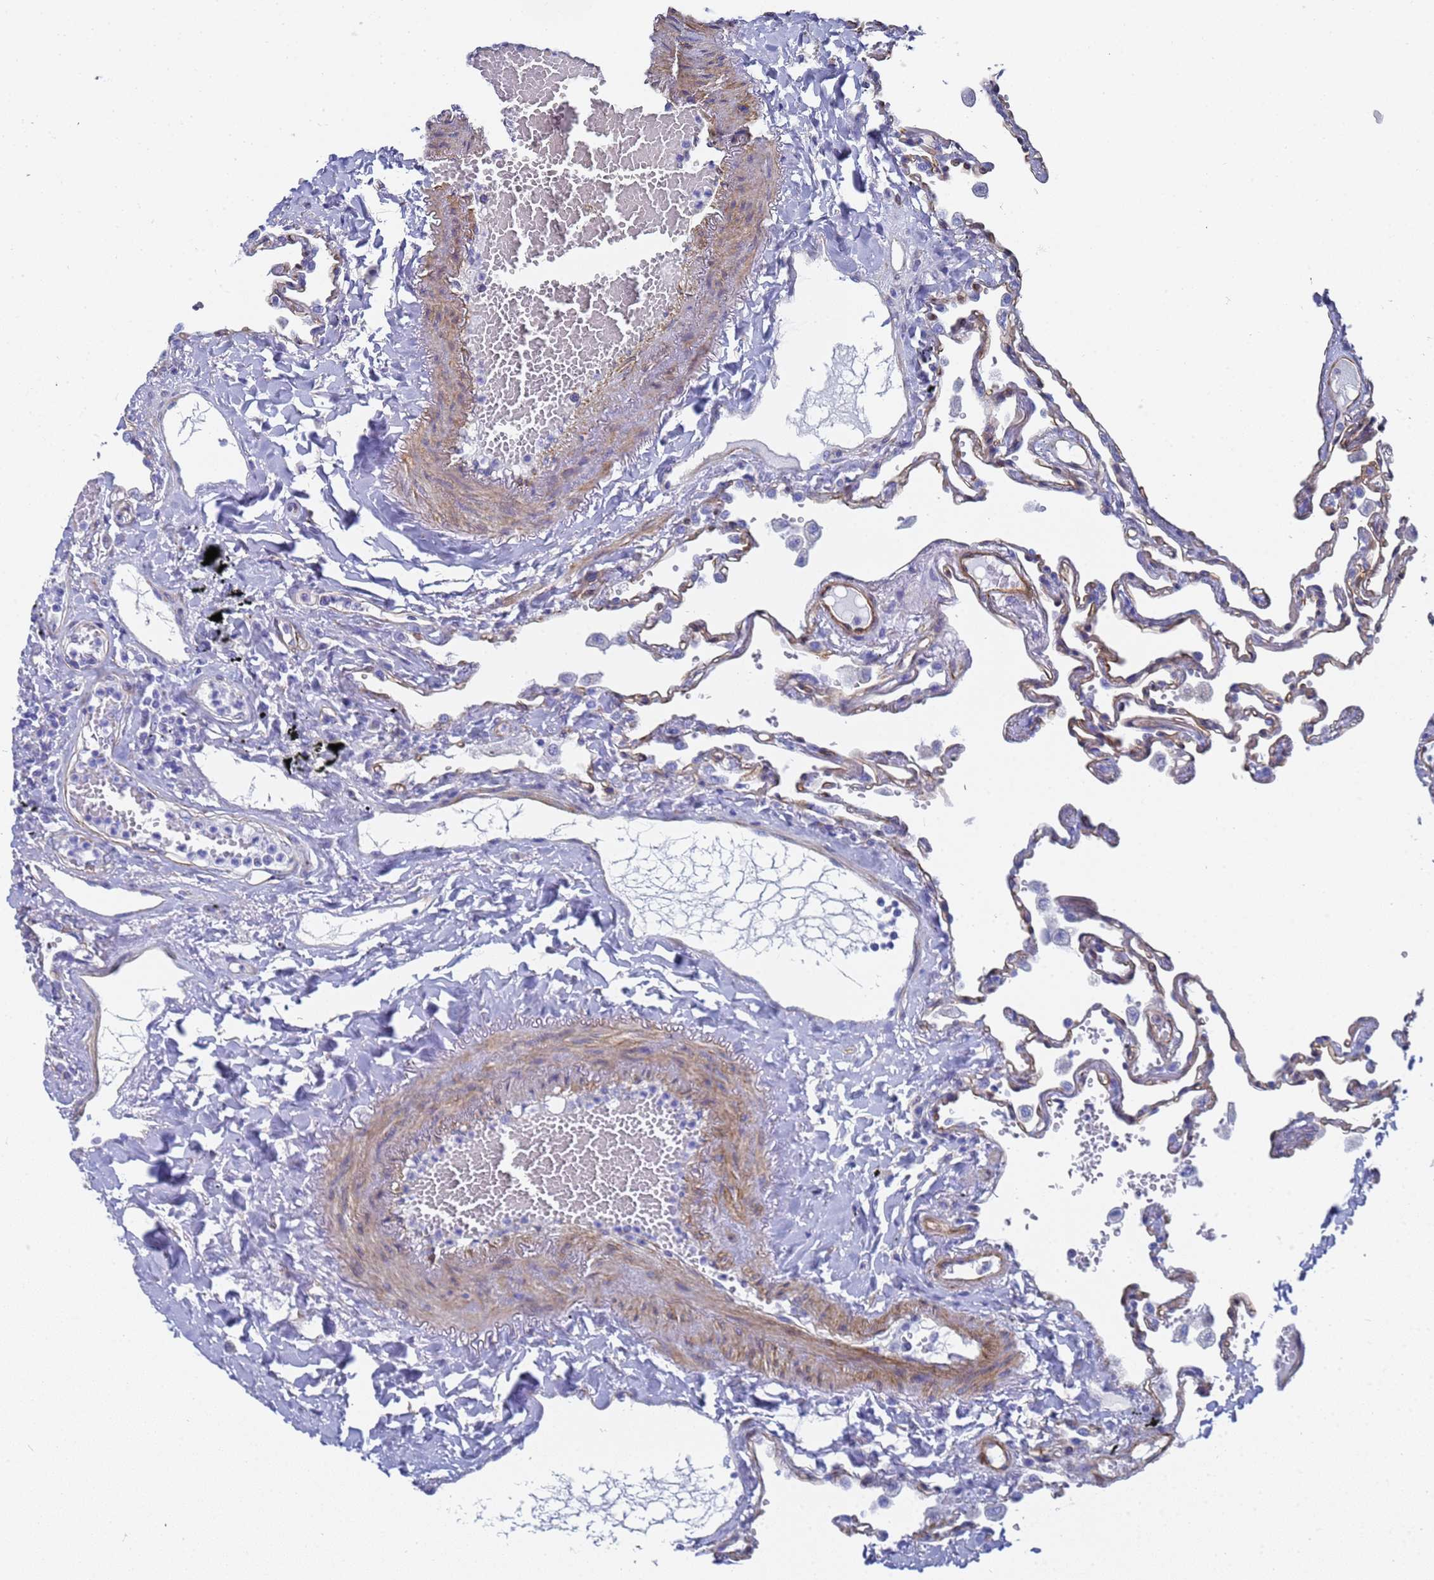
{"staining": {"intensity": "negative", "quantity": "none", "location": "none"}, "tissue": "lung", "cell_type": "Alveolar cells", "image_type": "normal", "snomed": [{"axis": "morphology", "description": "Normal tissue, NOS"}, {"axis": "topography", "description": "Lung"}], "caption": "IHC micrograph of benign lung stained for a protein (brown), which displays no positivity in alveolar cells. (DAB immunohistochemistry visualized using brightfield microscopy, high magnification).", "gene": "ENSG00000198211", "patient": {"sex": "female", "age": 67}}